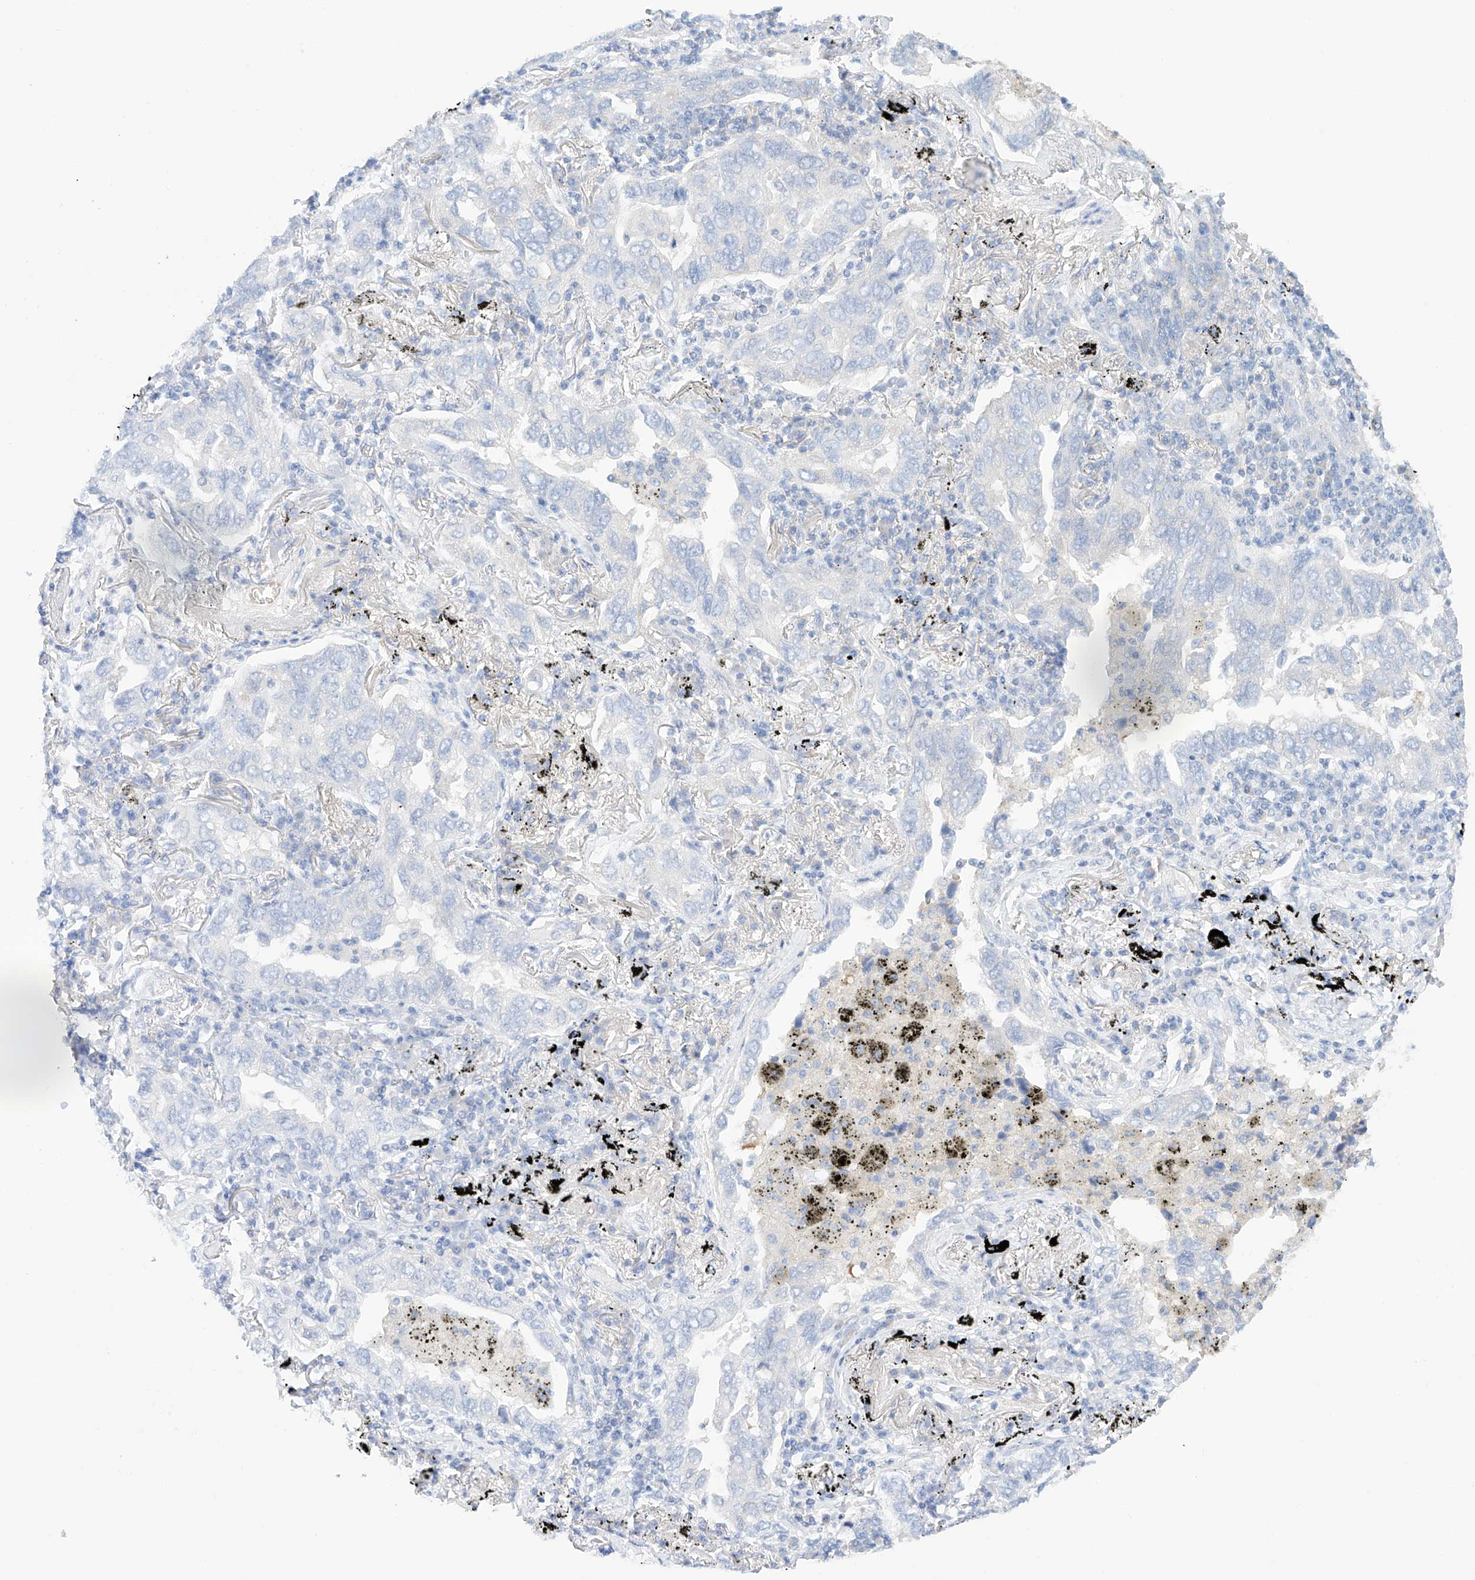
{"staining": {"intensity": "negative", "quantity": "none", "location": "none"}, "tissue": "lung cancer", "cell_type": "Tumor cells", "image_type": "cancer", "snomed": [{"axis": "morphology", "description": "Adenocarcinoma, NOS"}, {"axis": "topography", "description": "Lung"}], "caption": "Immunohistochemical staining of human adenocarcinoma (lung) exhibits no significant positivity in tumor cells.", "gene": "PGGT1B", "patient": {"sex": "male", "age": 65}}